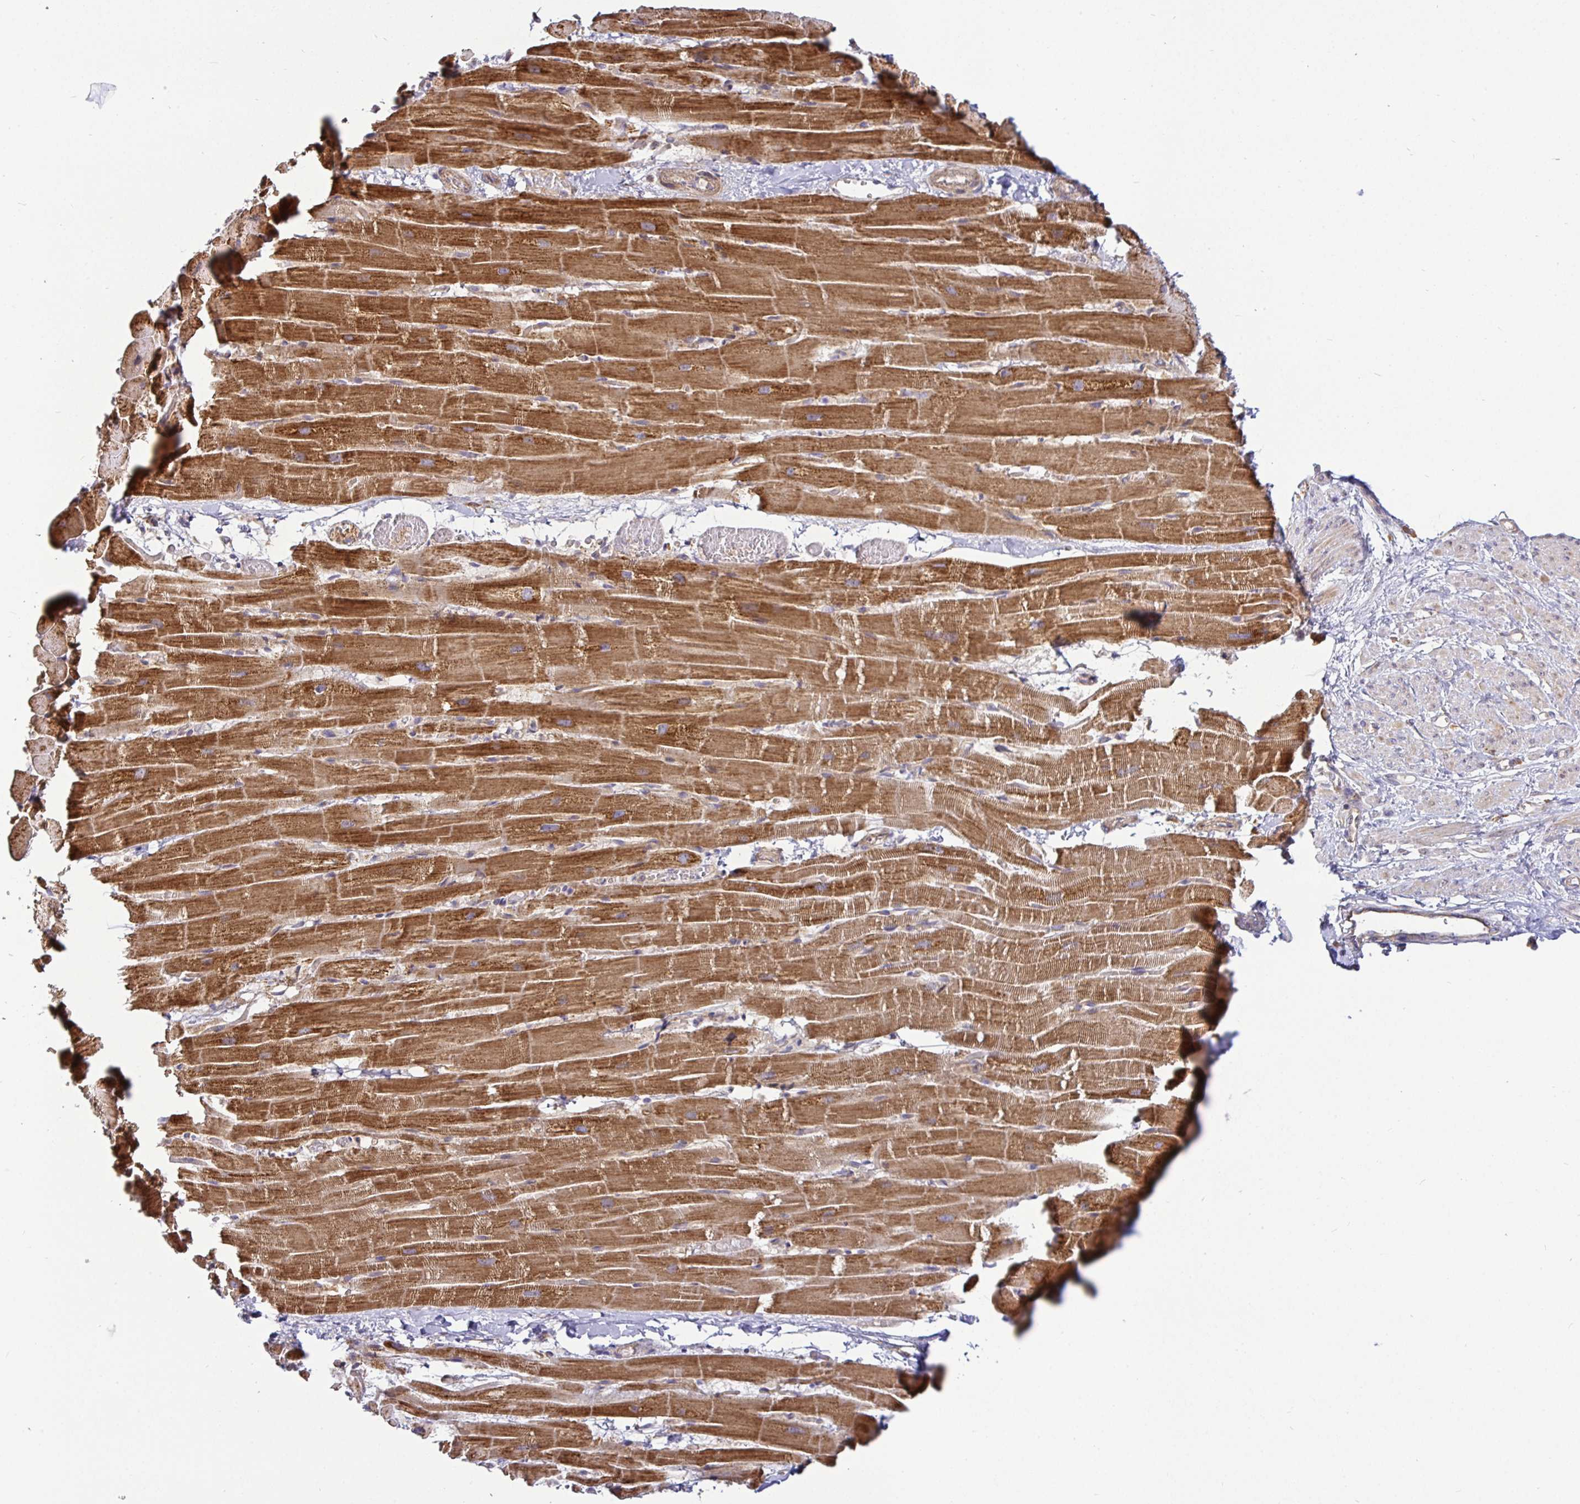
{"staining": {"intensity": "moderate", "quantity": ">75%", "location": "cytoplasmic/membranous"}, "tissue": "heart muscle", "cell_type": "Cardiomyocytes", "image_type": "normal", "snomed": [{"axis": "morphology", "description": "Normal tissue, NOS"}, {"axis": "topography", "description": "Heart"}], "caption": "Immunohistochemical staining of normal human heart muscle exhibits >75% levels of moderate cytoplasmic/membranous protein staining in about >75% of cardiomyocytes.", "gene": "SNX8", "patient": {"sex": "male", "age": 37}}